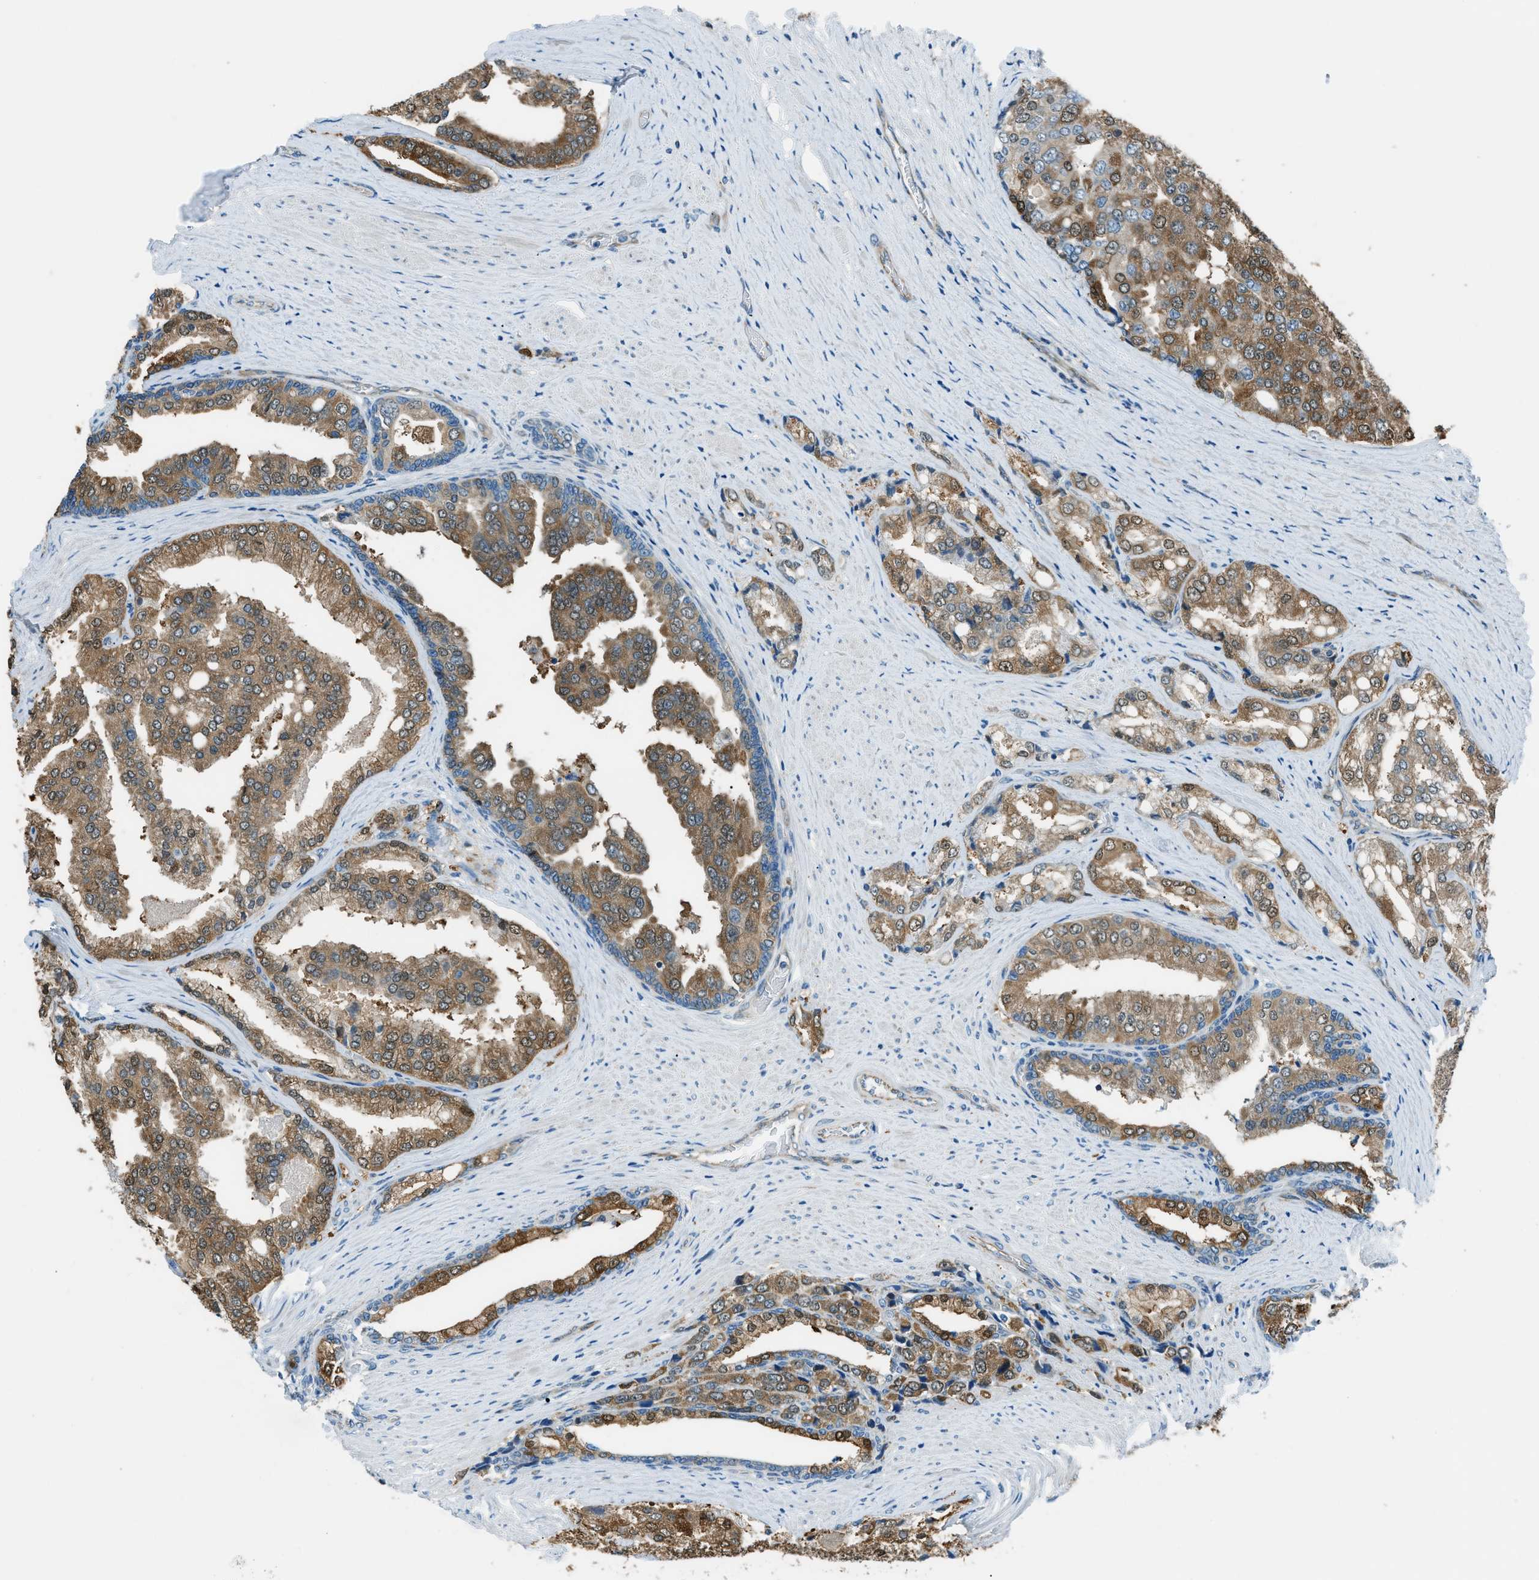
{"staining": {"intensity": "moderate", "quantity": ">75%", "location": "cytoplasmic/membranous"}, "tissue": "prostate cancer", "cell_type": "Tumor cells", "image_type": "cancer", "snomed": [{"axis": "morphology", "description": "Adenocarcinoma, High grade"}, {"axis": "topography", "description": "Prostate"}], "caption": "High-magnification brightfield microscopy of adenocarcinoma (high-grade) (prostate) stained with DAB (3,3'-diaminobenzidine) (brown) and counterstained with hematoxylin (blue). tumor cells exhibit moderate cytoplasmic/membranous positivity is seen in approximately>75% of cells.", "gene": "PIGG", "patient": {"sex": "male", "age": 50}}